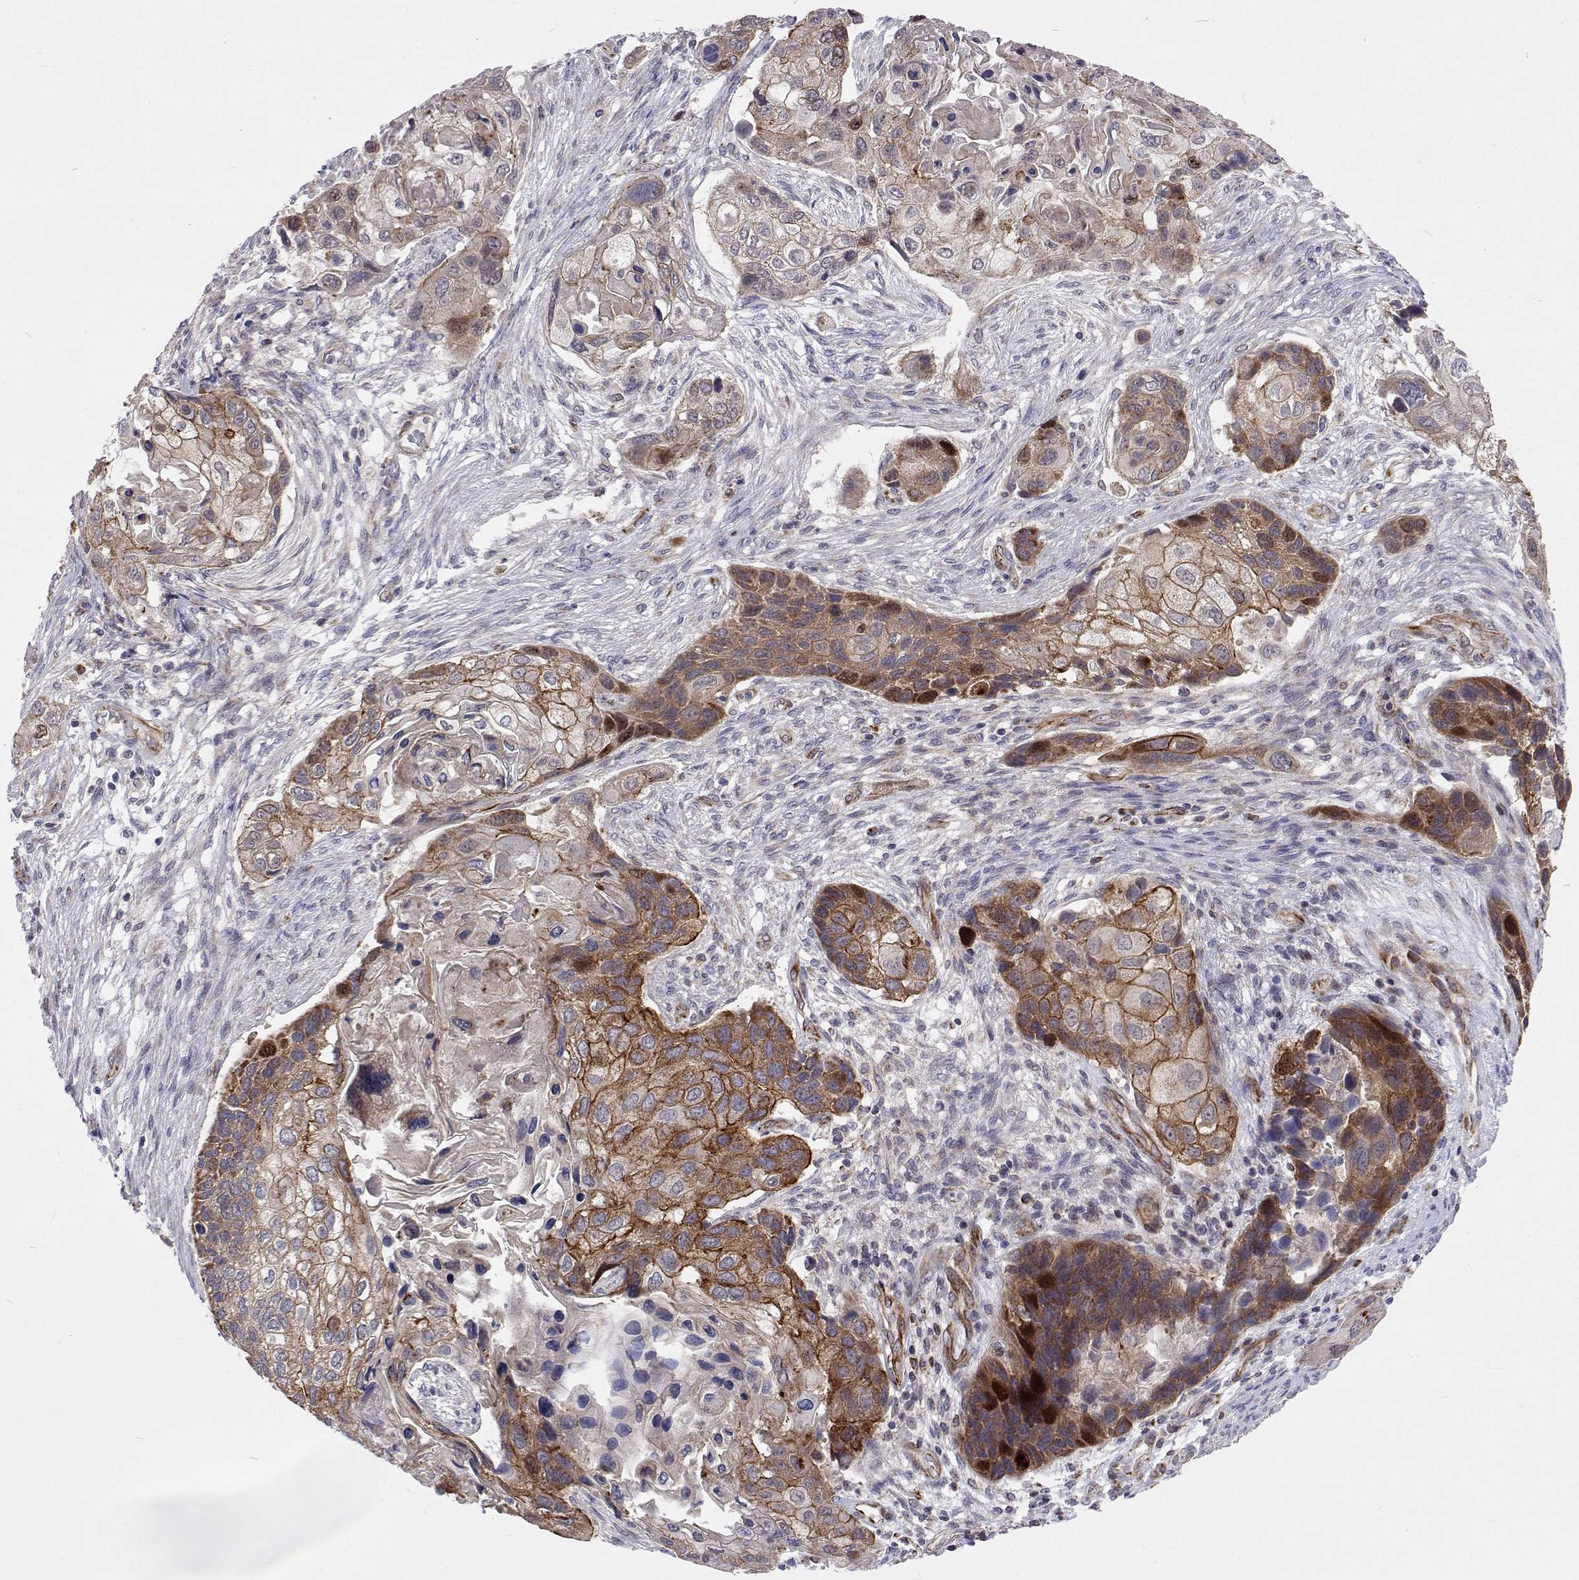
{"staining": {"intensity": "moderate", "quantity": "25%-75%", "location": "cytoplasmic/membranous"}, "tissue": "lung cancer", "cell_type": "Tumor cells", "image_type": "cancer", "snomed": [{"axis": "morphology", "description": "Squamous cell carcinoma, NOS"}, {"axis": "topography", "description": "Lung"}], "caption": "Moderate cytoplasmic/membranous expression for a protein is seen in about 25%-75% of tumor cells of squamous cell carcinoma (lung) using immunohistochemistry (IHC).", "gene": "DHTKD1", "patient": {"sex": "male", "age": 69}}